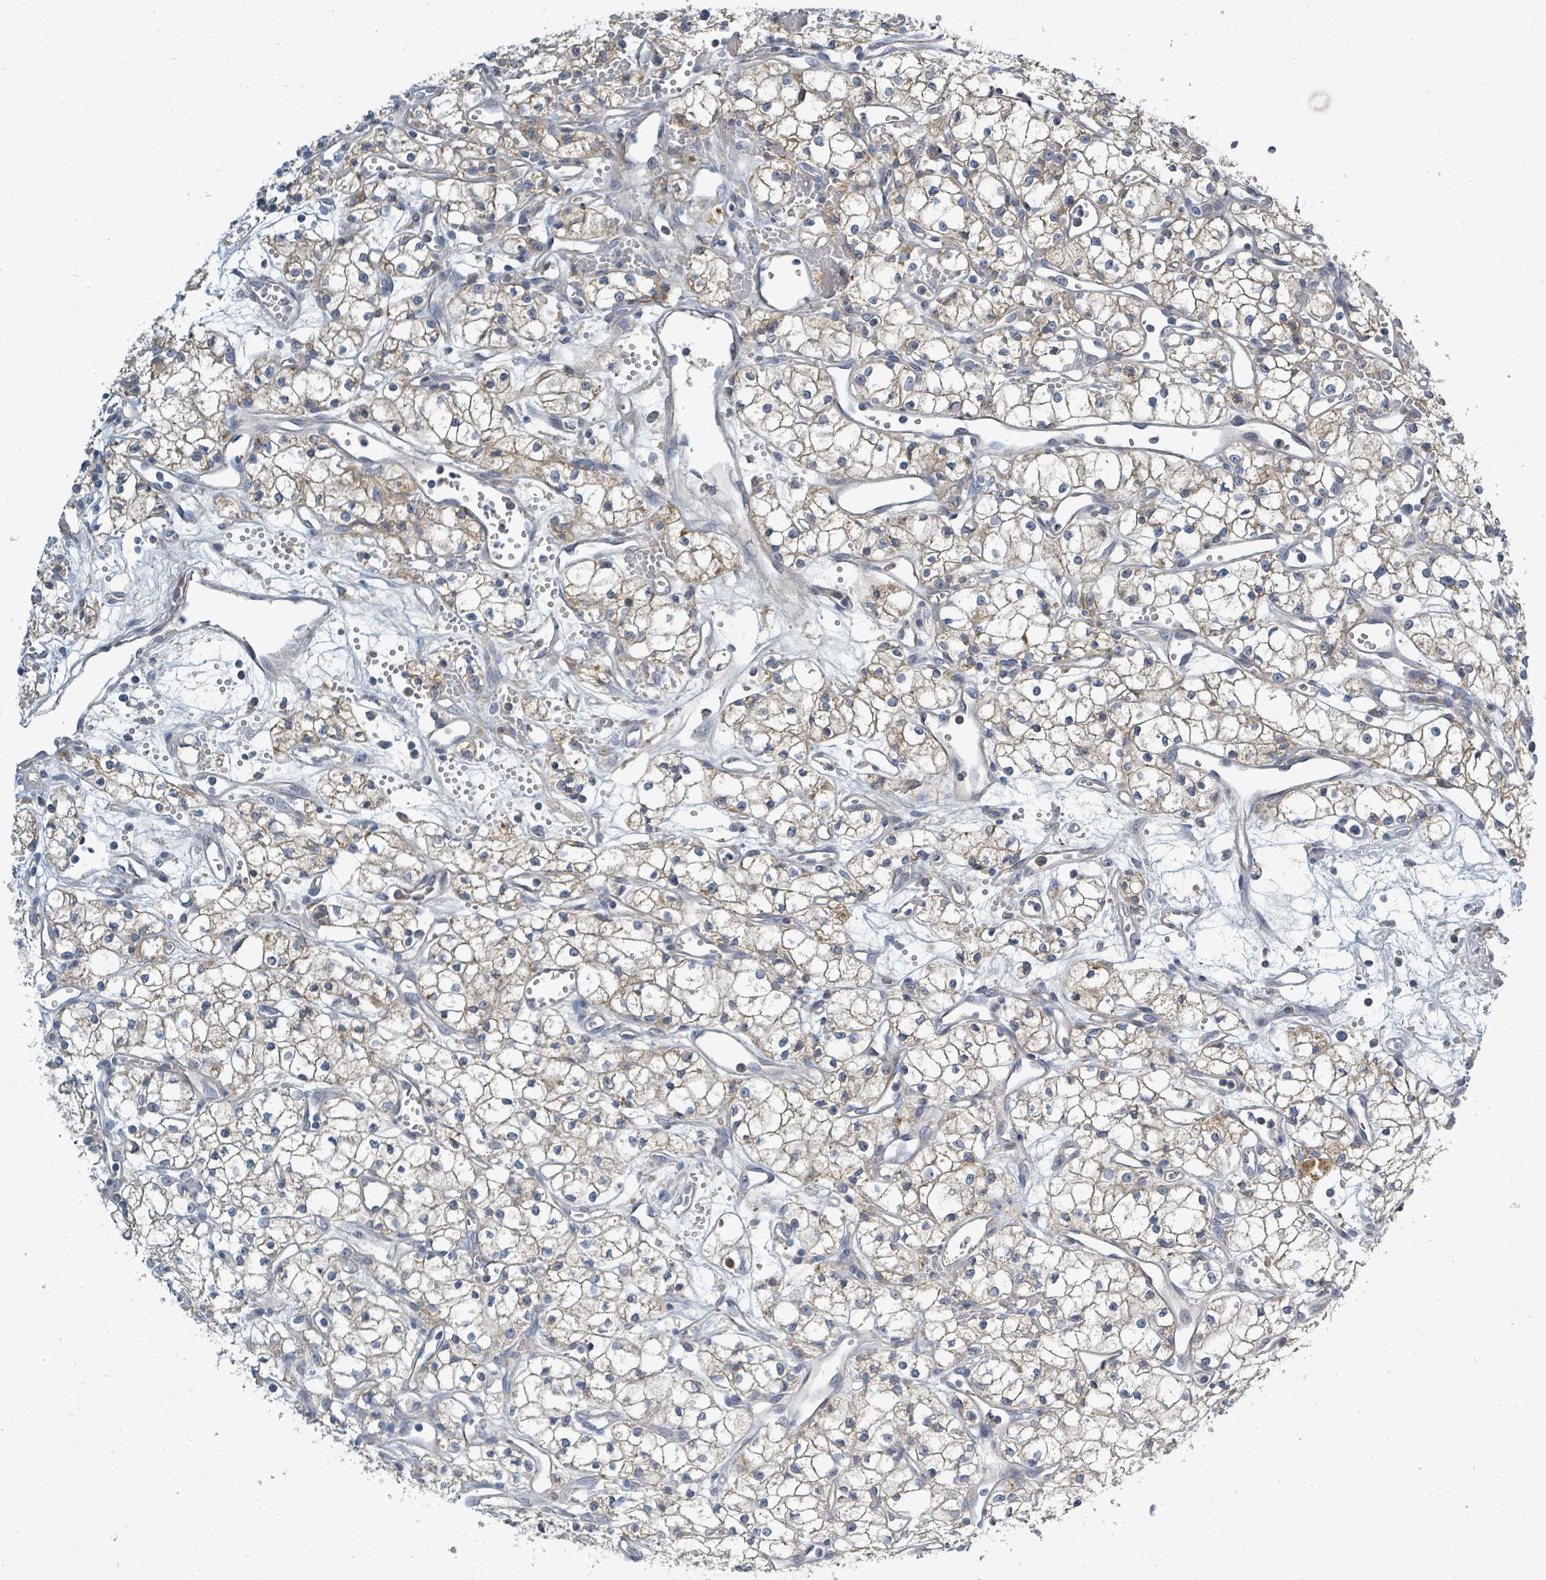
{"staining": {"intensity": "weak", "quantity": "<25%", "location": "cytoplasmic/membranous"}, "tissue": "renal cancer", "cell_type": "Tumor cells", "image_type": "cancer", "snomed": [{"axis": "morphology", "description": "Adenocarcinoma, NOS"}, {"axis": "topography", "description": "Kidney"}], "caption": "Immunohistochemistry photomicrograph of human renal adenocarcinoma stained for a protein (brown), which demonstrates no positivity in tumor cells.", "gene": "SLC25A23", "patient": {"sex": "male", "age": 59}}